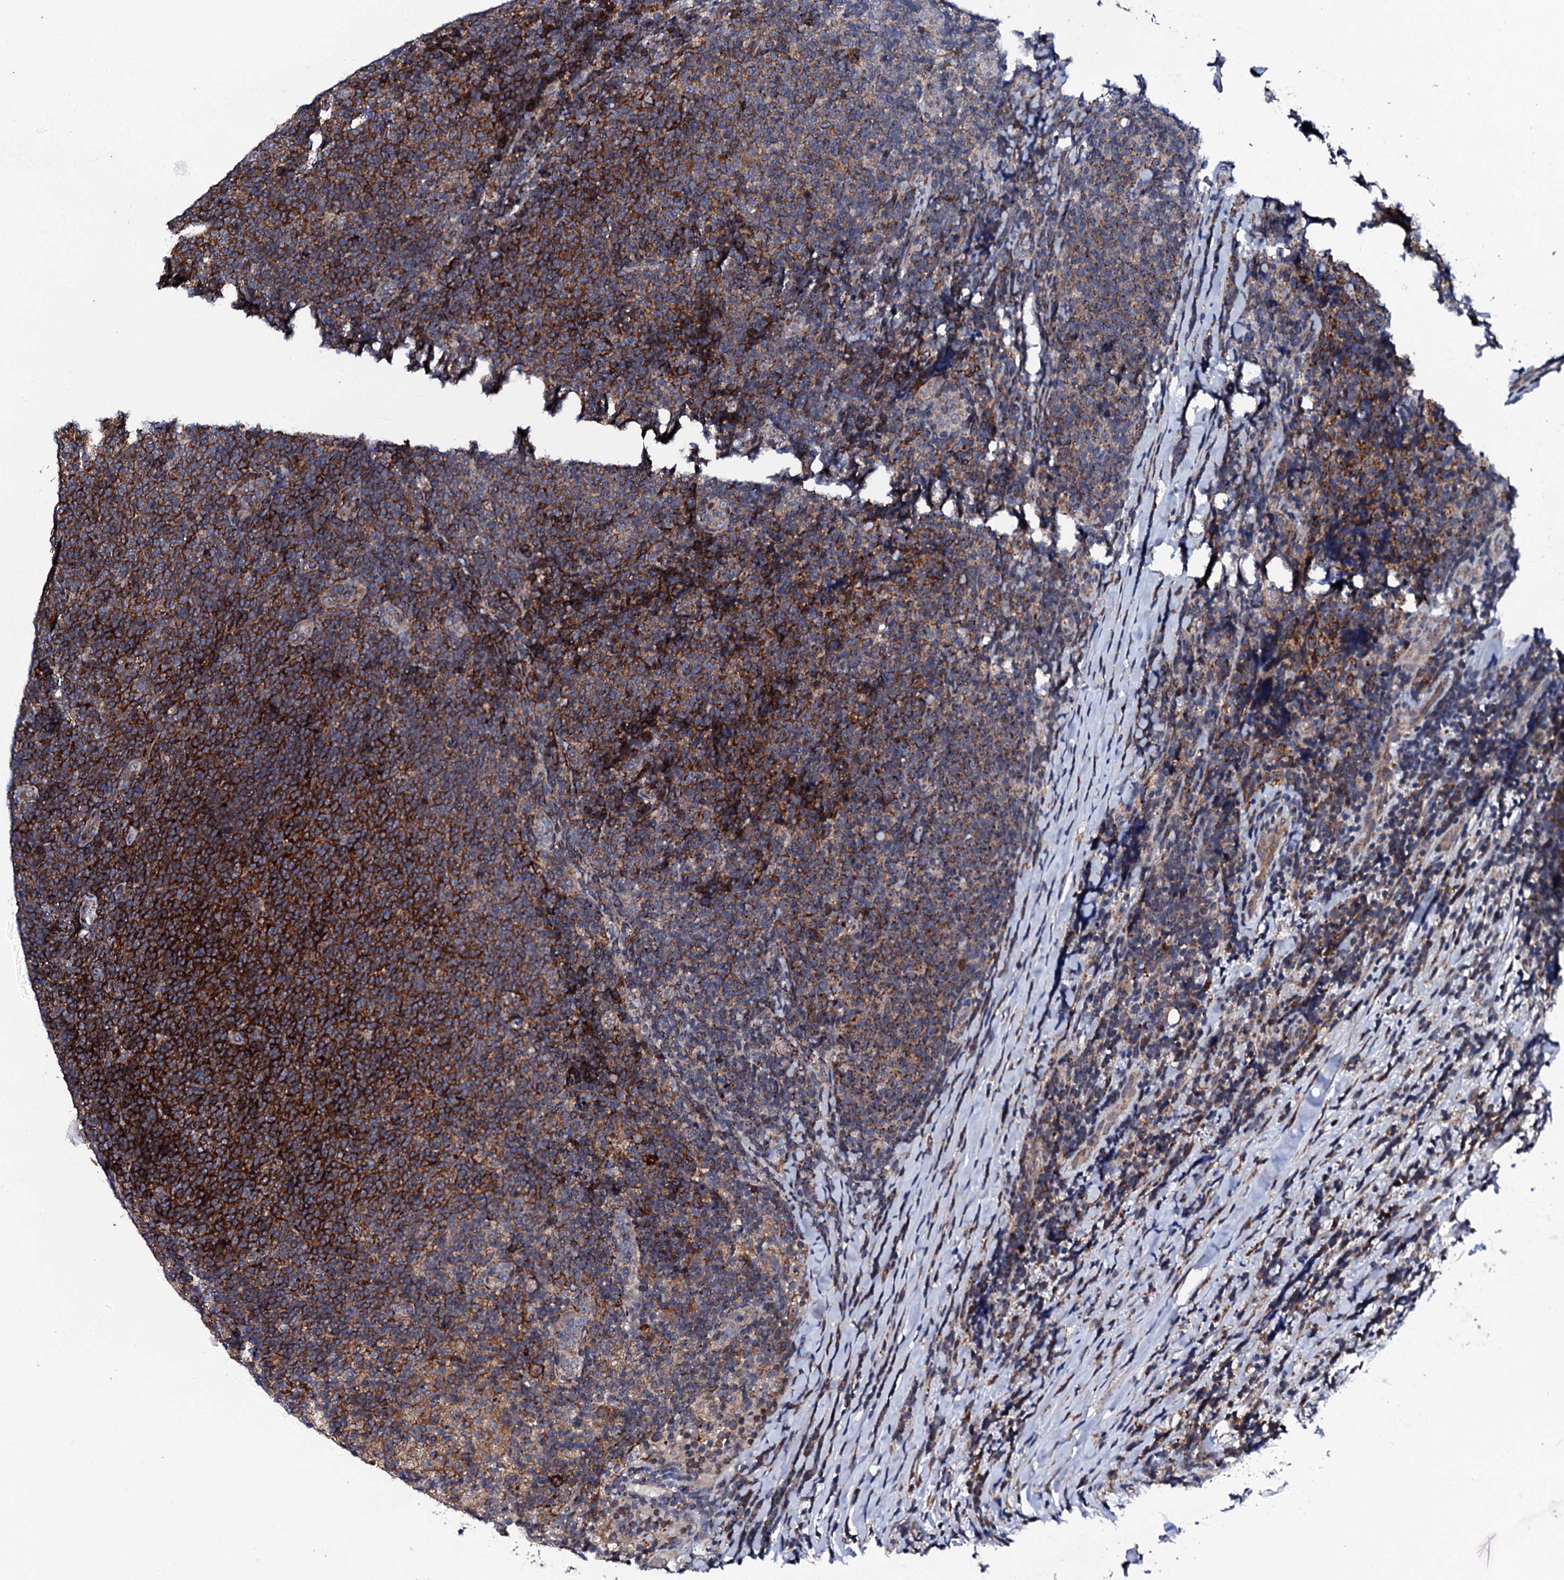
{"staining": {"intensity": "moderate", "quantity": ">75%", "location": "cytoplasmic/membranous"}, "tissue": "lymphoma", "cell_type": "Tumor cells", "image_type": "cancer", "snomed": [{"axis": "morphology", "description": "Malignant lymphoma, non-Hodgkin's type, Low grade"}, {"axis": "topography", "description": "Lymph node"}], "caption": "This photomicrograph shows immunohistochemistry staining of malignant lymphoma, non-Hodgkin's type (low-grade), with medium moderate cytoplasmic/membranous staining in about >75% of tumor cells.", "gene": "COG4", "patient": {"sex": "male", "age": 66}}